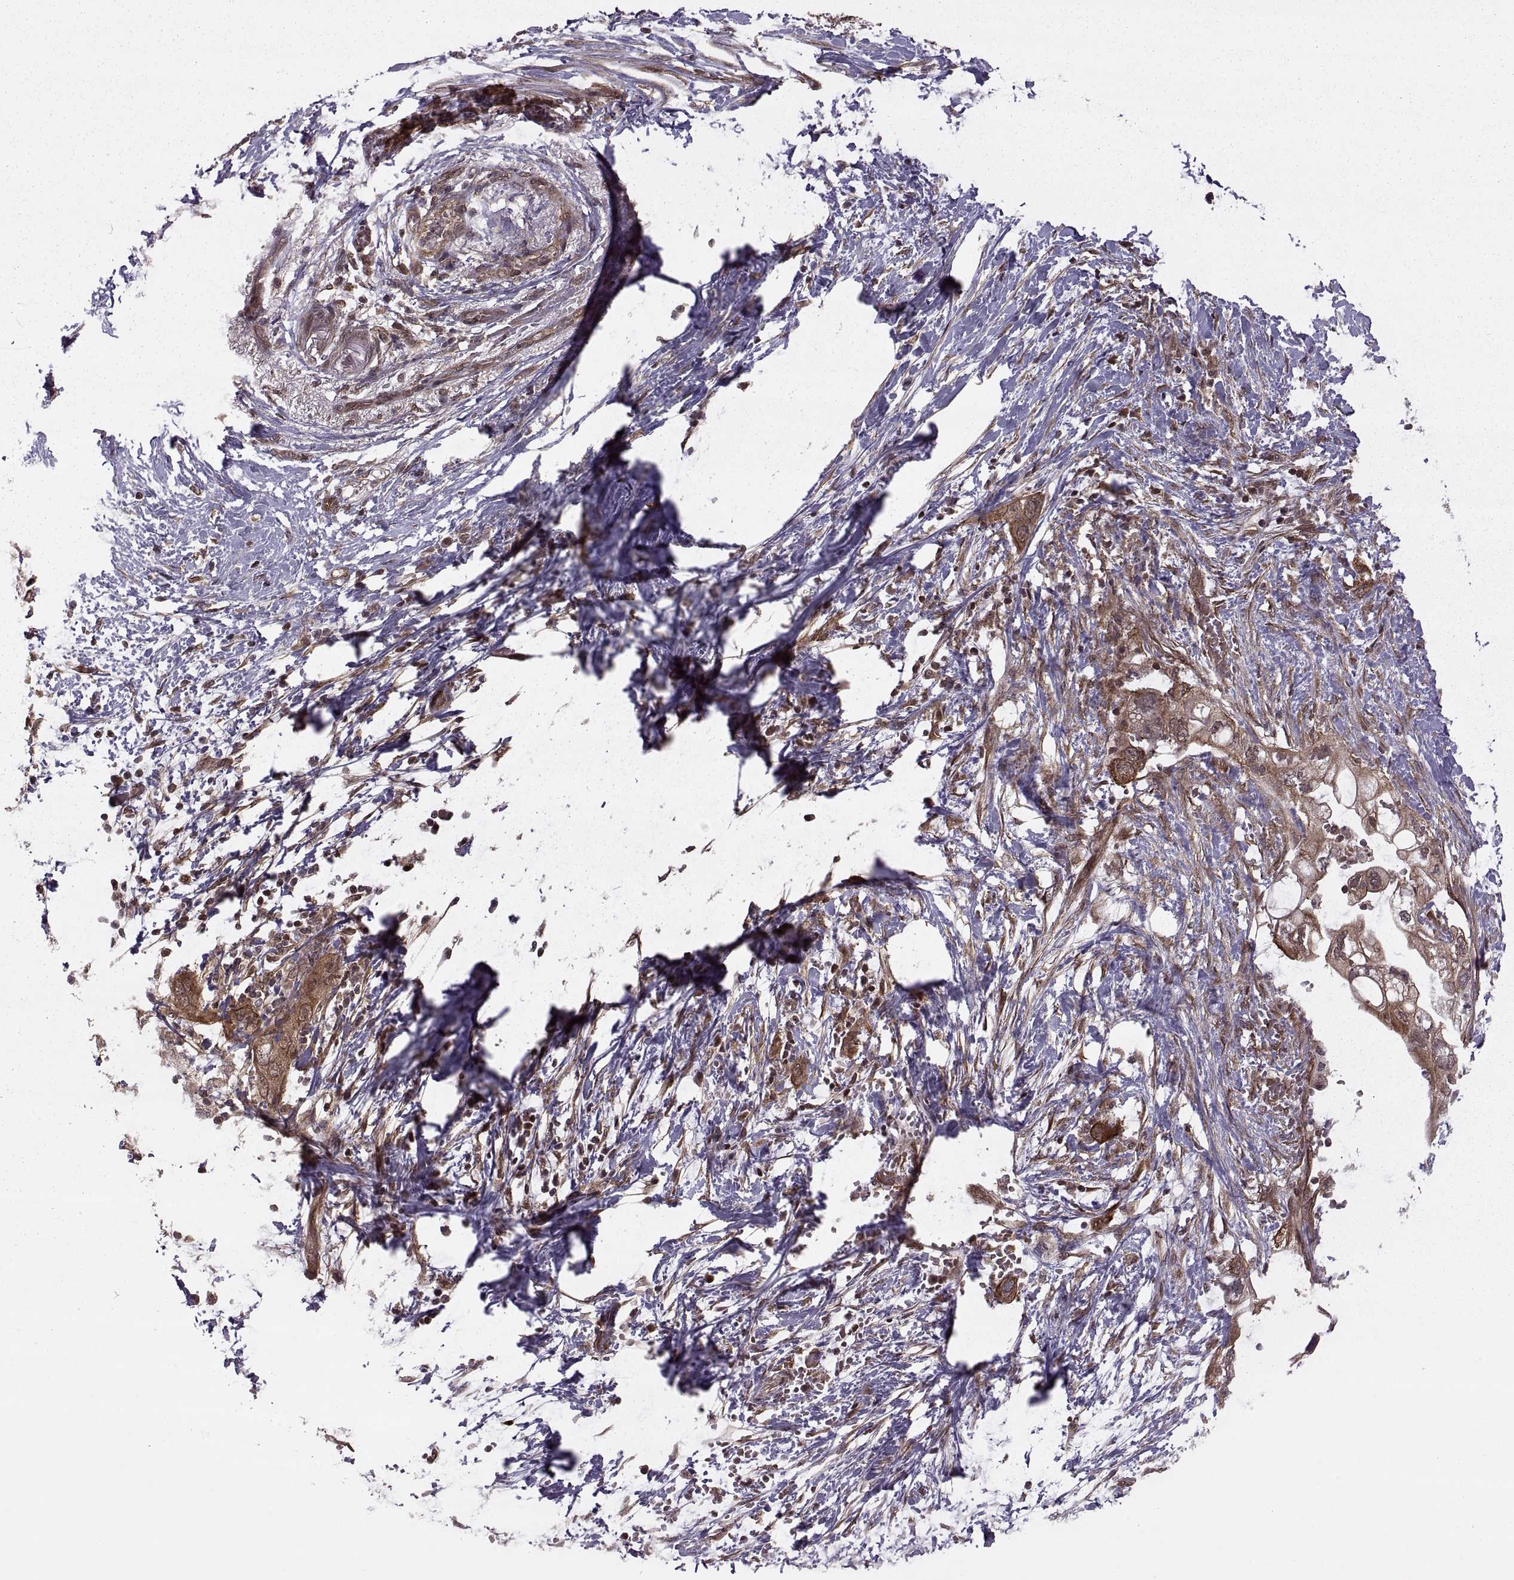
{"staining": {"intensity": "strong", "quantity": ">75%", "location": "cytoplasmic/membranous"}, "tissue": "pancreatic cancer", "cell_type": "Tumor cells", "image_type": "cancer", "snomed": [{"axis": "morphology", "description": "Adenocarcinoma, NOS"}, {"axis": "topography", "description": "Pancreas"}], "caption": "Human pancreatic cancer stained with a protein marker exhibits strong staining in tumor cells.", "gene": "DEDD", "patient": {"sex": "female", "age": 72}}